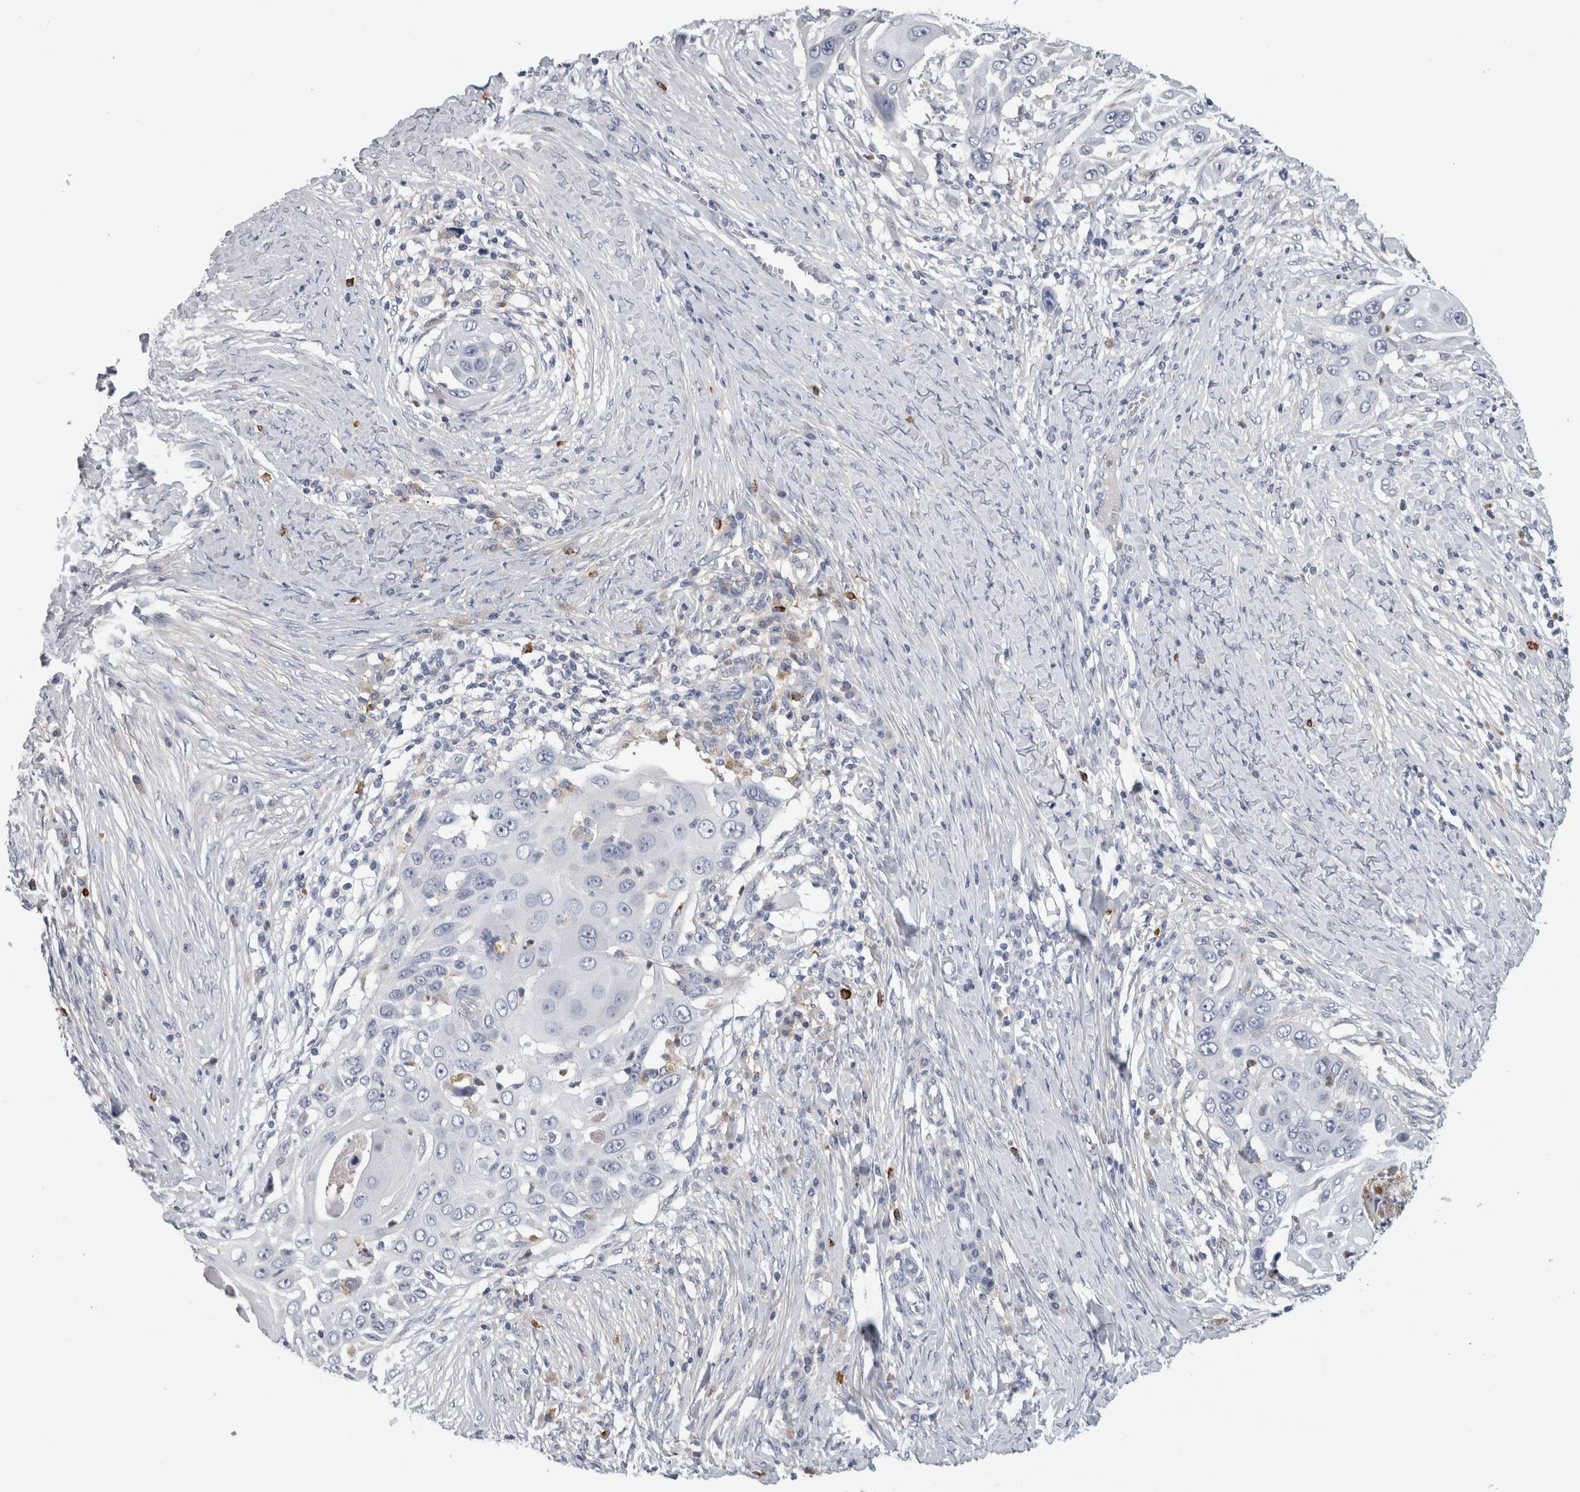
{"staining": {"intensity": "negative", "quantity": "none", "location": "none"}, "tissue": "skin cancer", "cell_type": "Tumor cells", "image_type": "cancer", "snomed": [{"axis": "morphology", "description": "Squamous cell carcinoma, NOS"}, {"axis": "topography", "description": "Skin"}], "caption": "Immunohistochemistry image of human skin cancer stained for a protein (brown), which exhibits no positivity in tumor cells.", "gene": "CD63", "patient": {"sex": "female", "age": 44}}